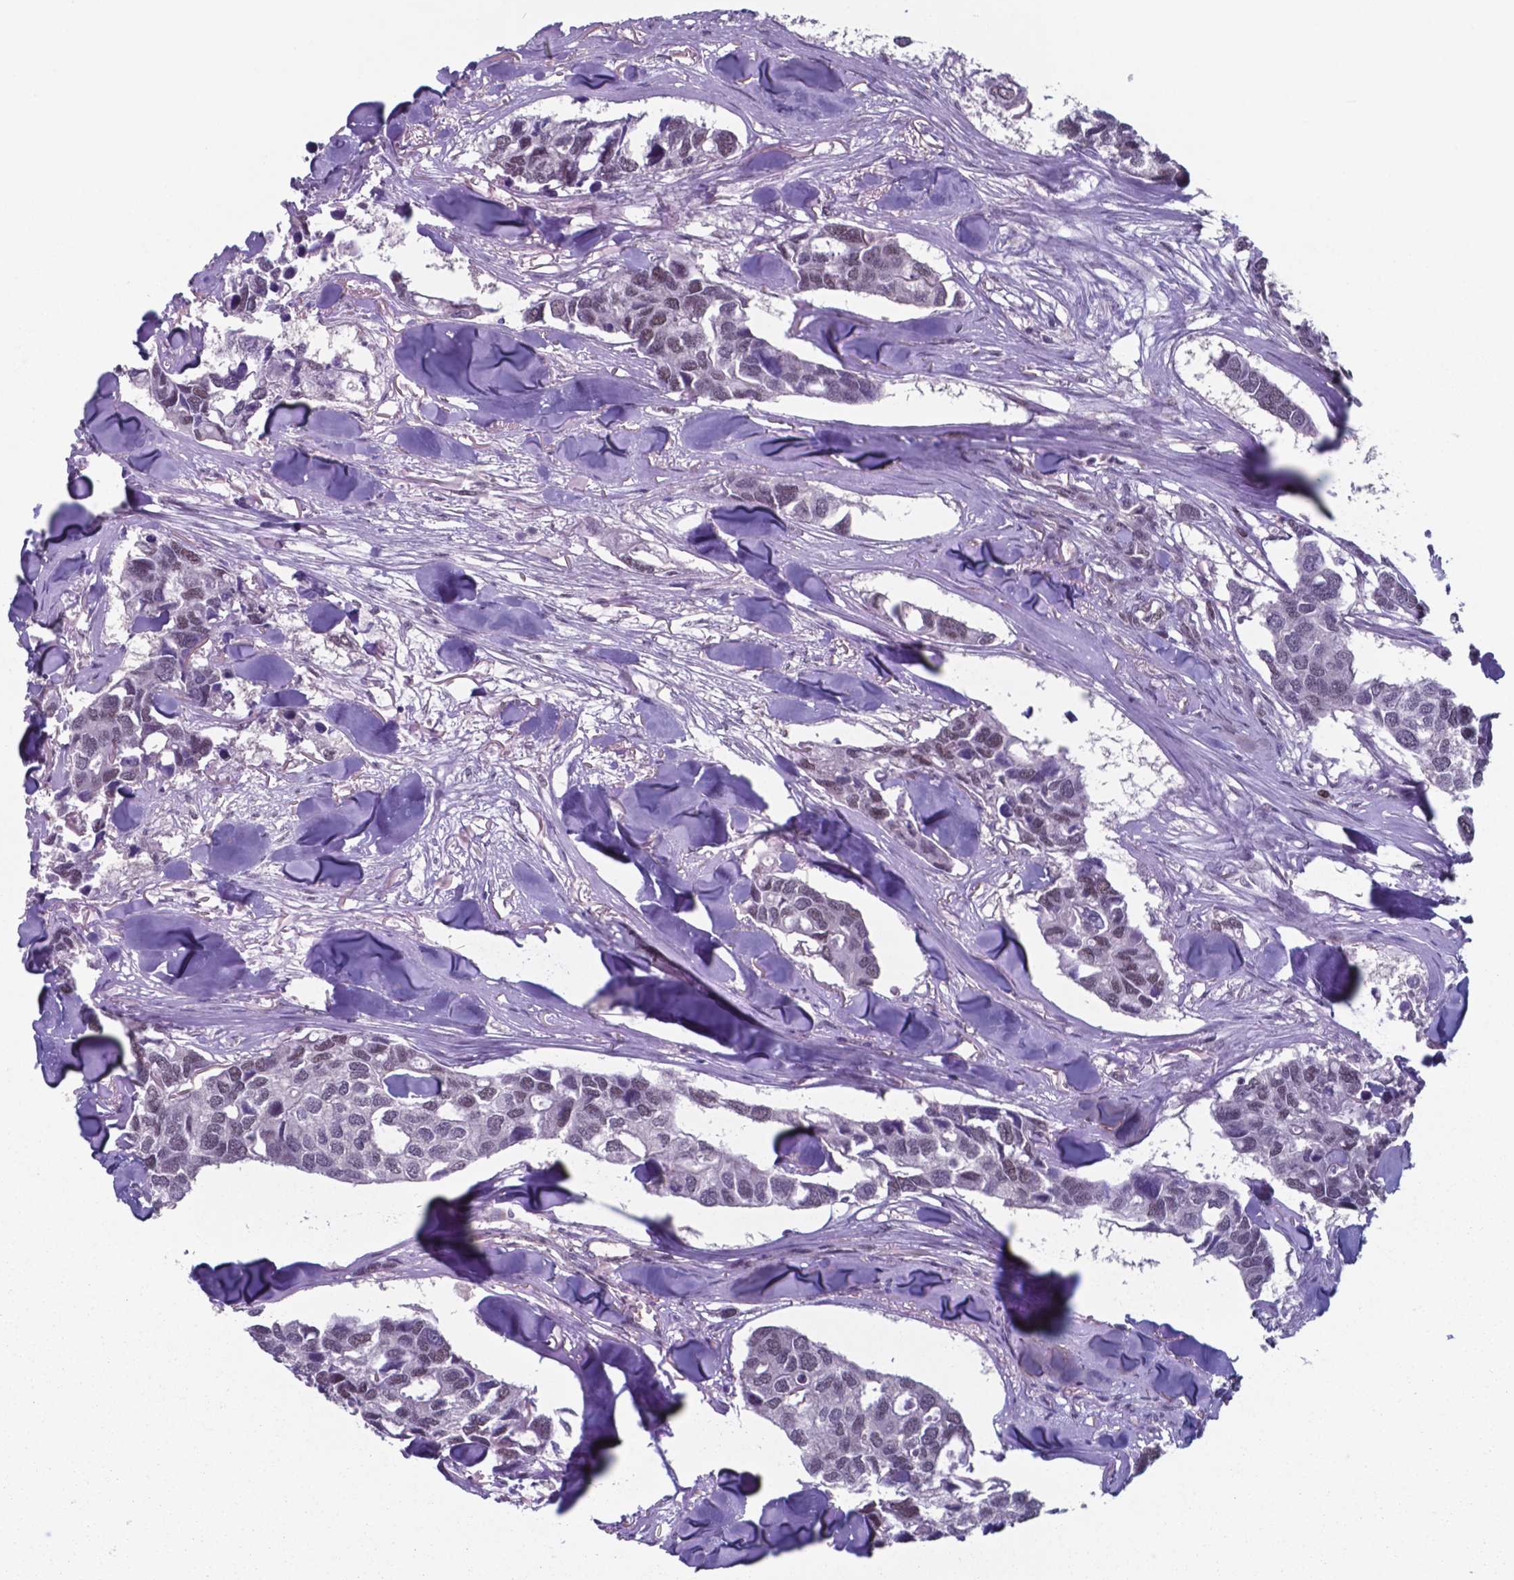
{"staining": {"intensity": "weak", "quantity": "25%-75%", "location": "nuclear"}, "tissue": "breast cancer", "cell_type": "Tumor cells", "image_type": "cancer", "snomed": [{"axis": "morphology", "description": "Duct carcinoma"}, {"axis": "topography", "description": "Breast"}], "caption": "A high-resolution micrograph shows immunohistochemistry (IHC) staining of breast cancer, which shows weak nuclear positivity in approximately 25%-75% of tumor cells.", "gene": "UBA1", "patient": {"sex": "female", "age": 83}}